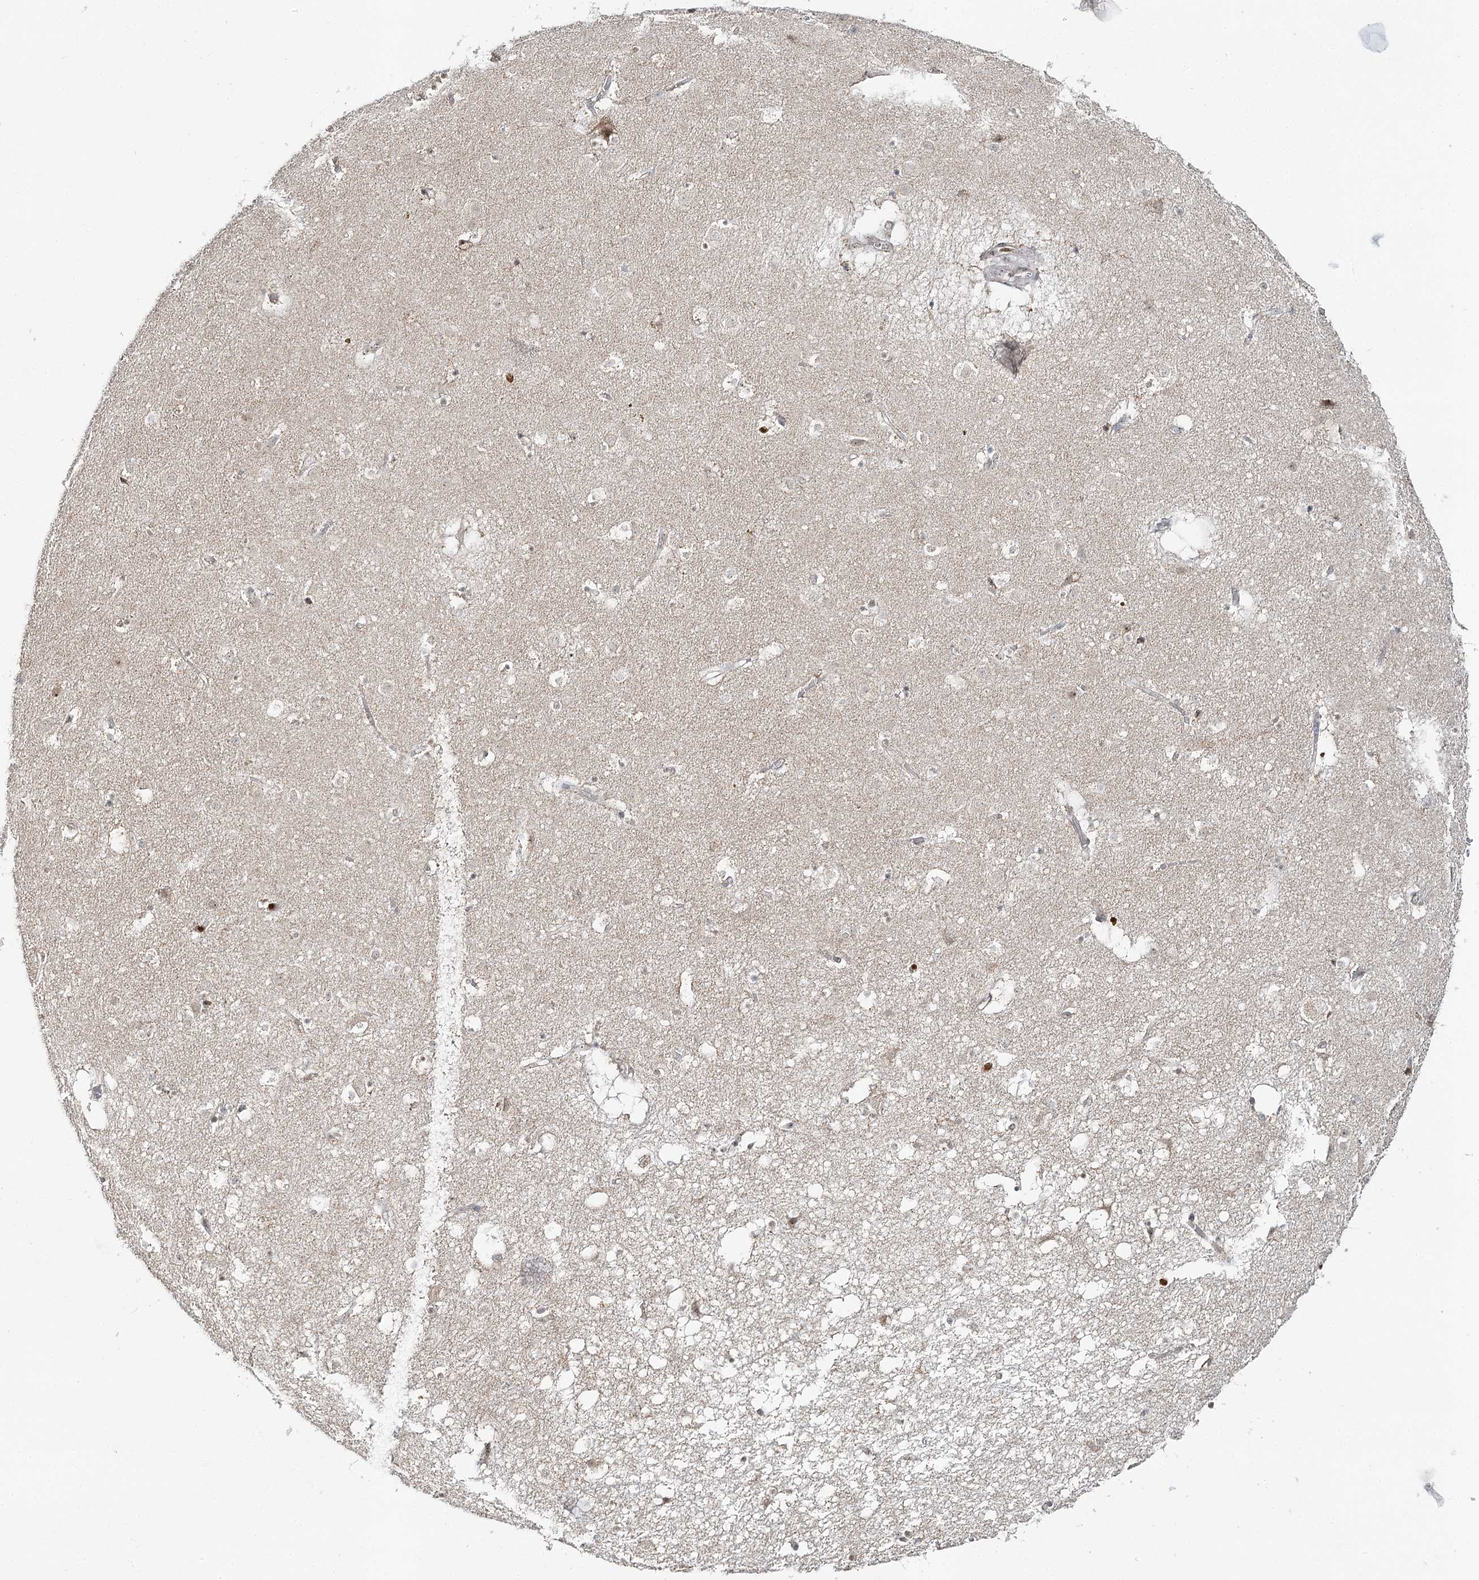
{"staining": {"intensity": "negative", "quantity": "none", "location": "none"}, "tissue": "caudate", "cell_type": "Glial cells", "image_type": "normal", "snomed": [{"axis": "morphology", "description": "Normal tissue, NOS"}, {"axis": "topography", "description": "Lateral ventricle wall"}], "caption": "DAB (3,3'-diaminobenzidine) immunohistochemical staining of benign human caudate demonstrates no significant positivity in glial cells. (DAB immunohistochemistry (IHC), high magnification).", "gene": "ATAD1", "patient": {"sex": "male", "age": 70}}